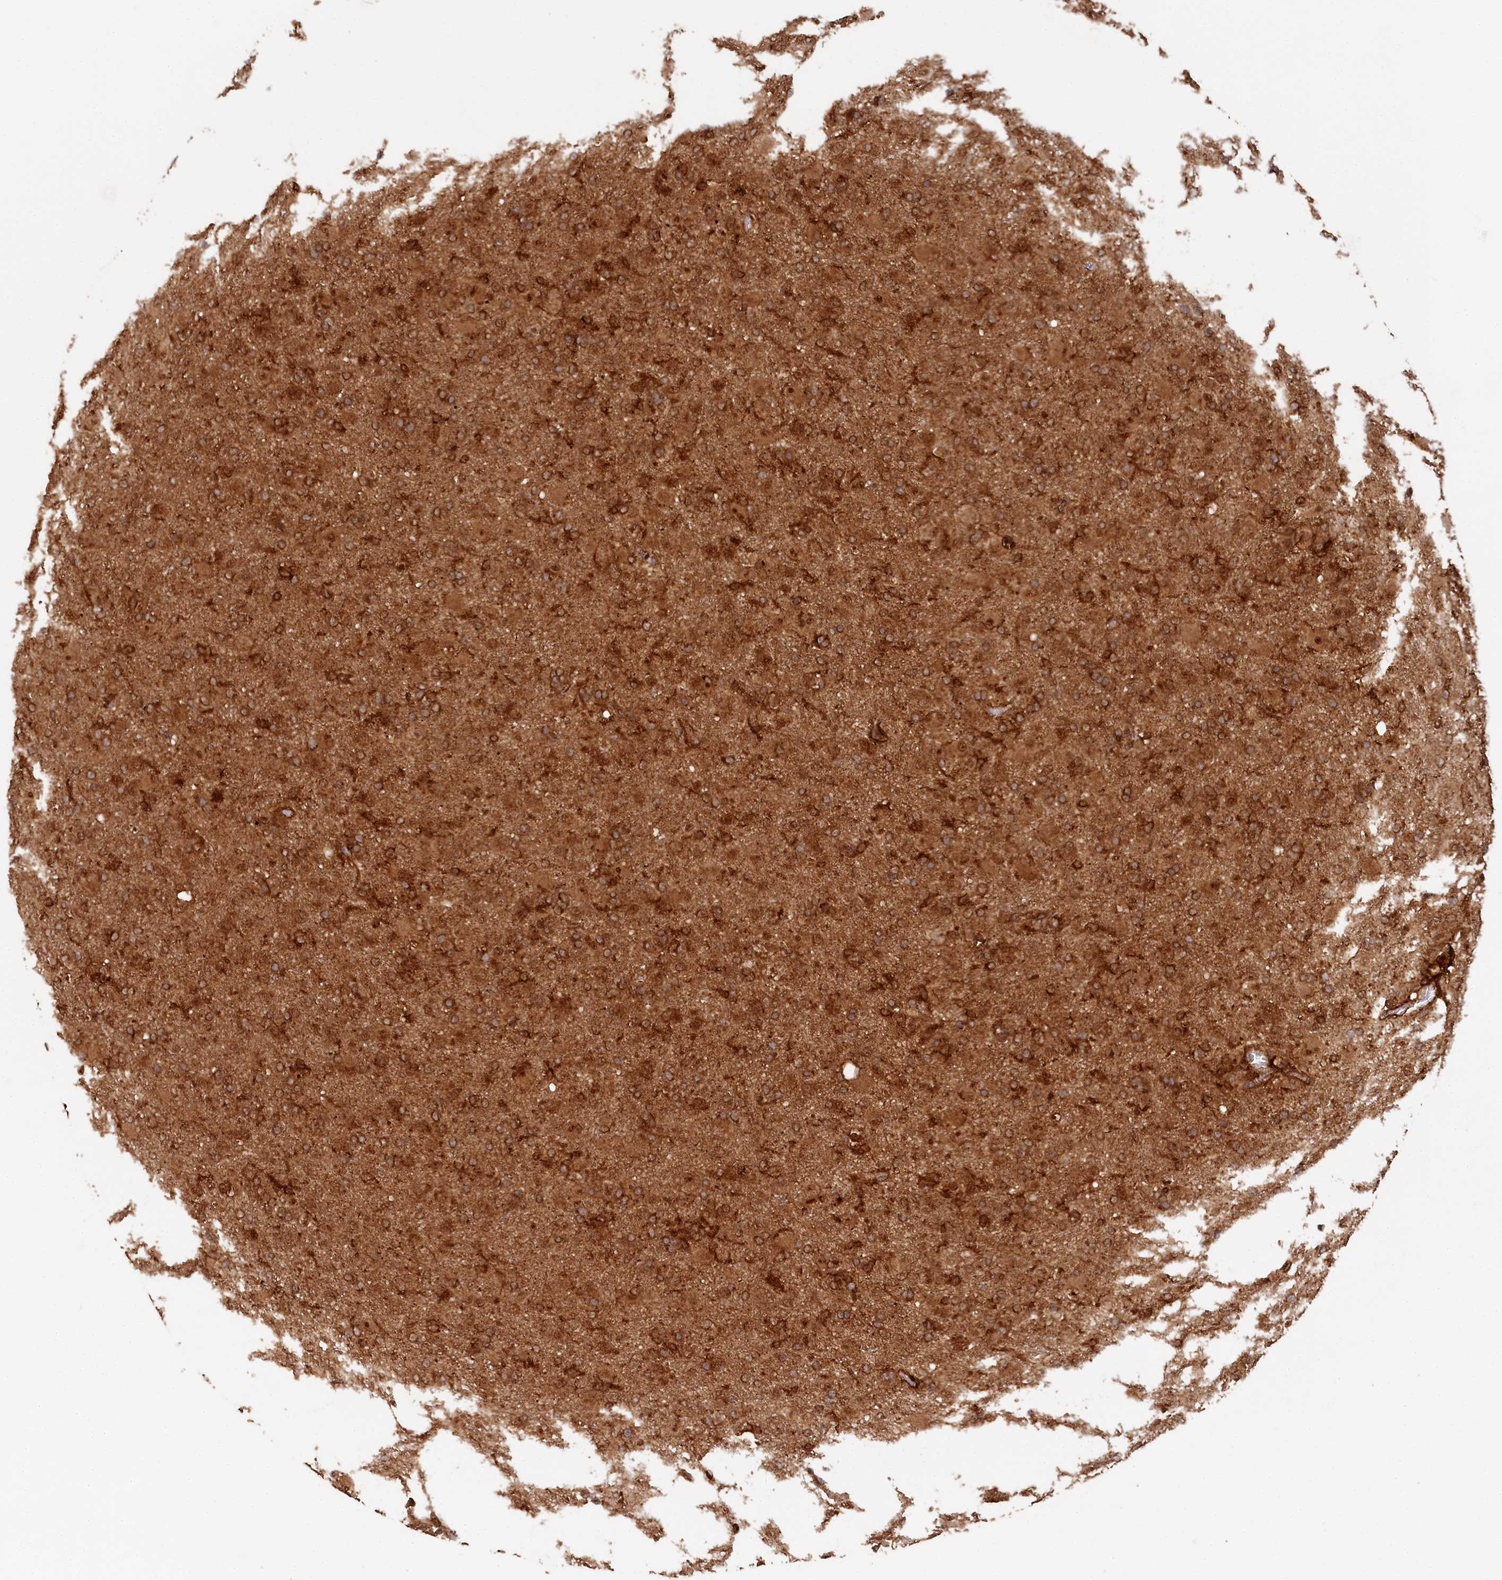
{"staining": {"intensity": "moderate", "quantity": ">75%", "location": "cytoplasmic/membranous"}, "tissue": "glioma", "cell_type": "Tumor cells", "image_type": "cancer", "snomed": [{"axis": "morphology", "description": "Glioma, malignant, Low grade"}, {"axis": "topography", "description": "Brain"}], "caption": "DAB immunohistochemical staining of malignant low-grade glioma shows moderate cytoplasmic/membranous protein staining in about >75% of tumor cells. (DAB IHC with brightfield microscopy, high magnification).", "gene": "STUB1", "patient": {"sex": "male", "age": 65}}